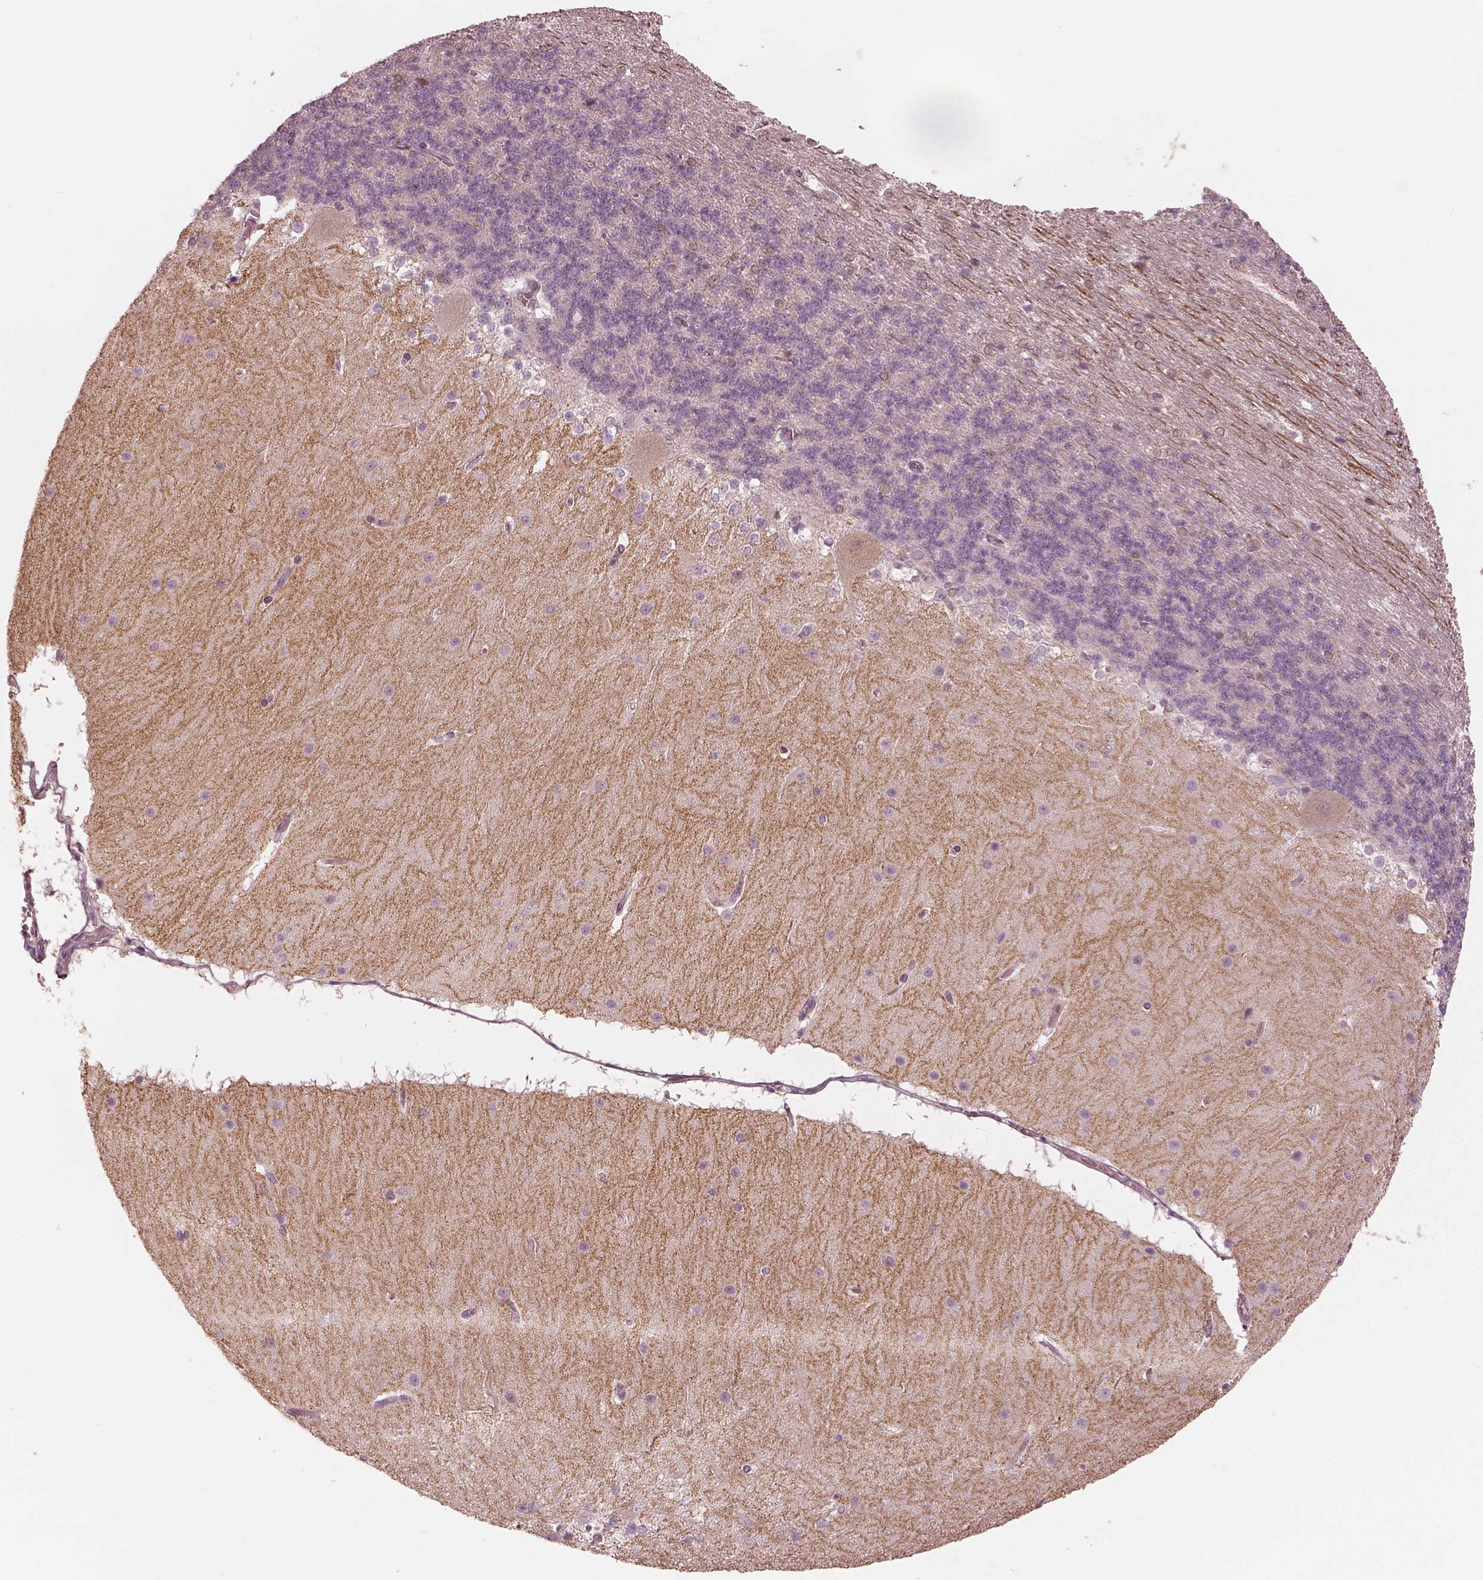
{"staining": {"intensity": "negative", "quantity": "none", "location": "none"}, "tissue": "cerebellum", "cell_type": "Cells in granular layer", "image_type": "normal", "snomed": [{"axis": "morphology", "description": "Normal tissue, NOS"}, {"axis": "topography", "description": "Cerebellum"}], "caption": "This is an immunohistochemistry micrograph of normal human cerebellum. There is no expression in cells in granular layer.", "gene": "FAM107B", "patient": {"sex": "female", "age": 19}}